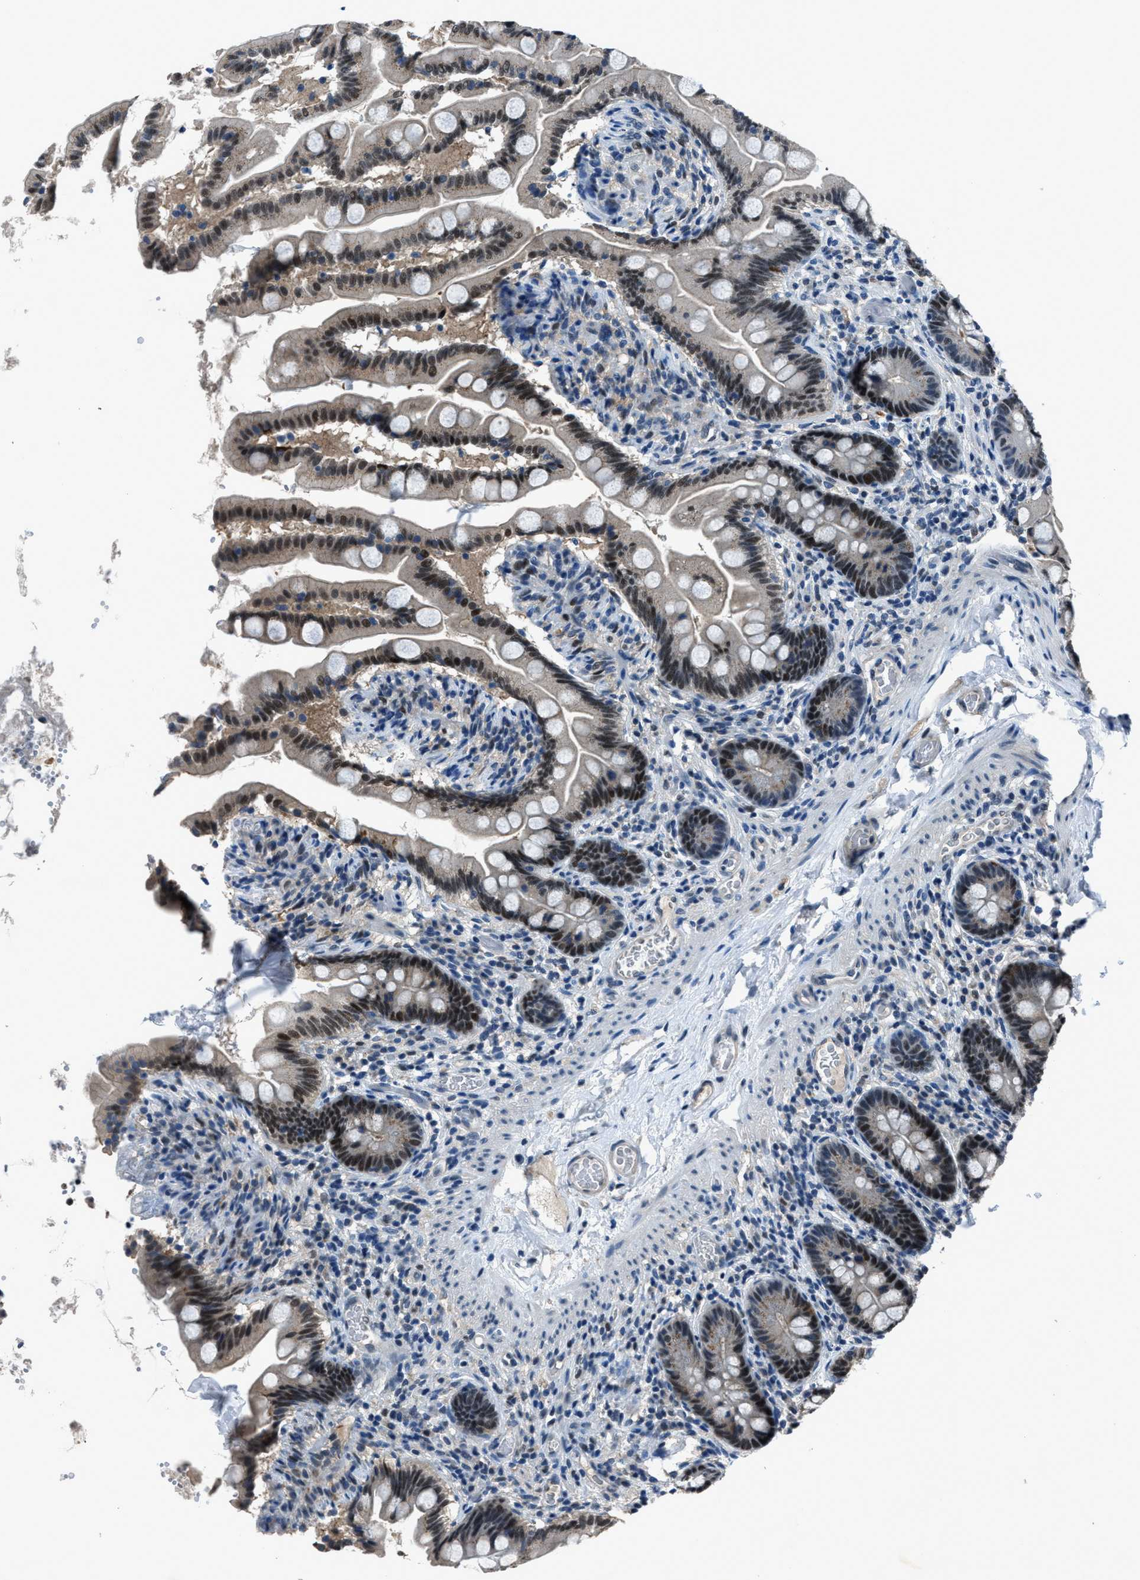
{"staining": {"intensity": "strong", "quantity": ">75%", "location": "nuclear"}, "tissue": "small intestine", "cell_type": "Glandular cells", "image_type": "normal", "snomed": [{"axis": "morphology", "description": "Normal tissue, NOS"}, {"axis": "topography", "description": "Small intestine"}], "caption": "Immunohistochemical staining of unremarkable small intestine exhibits high levels of strong nuclear staining in about >75% of glandular cells. Immunohistochemistry stains the protein of interest in brown and the nuclei are stained blue.", "gene": "DUSP19", "patient": {"sex": "female", "age": 56}}